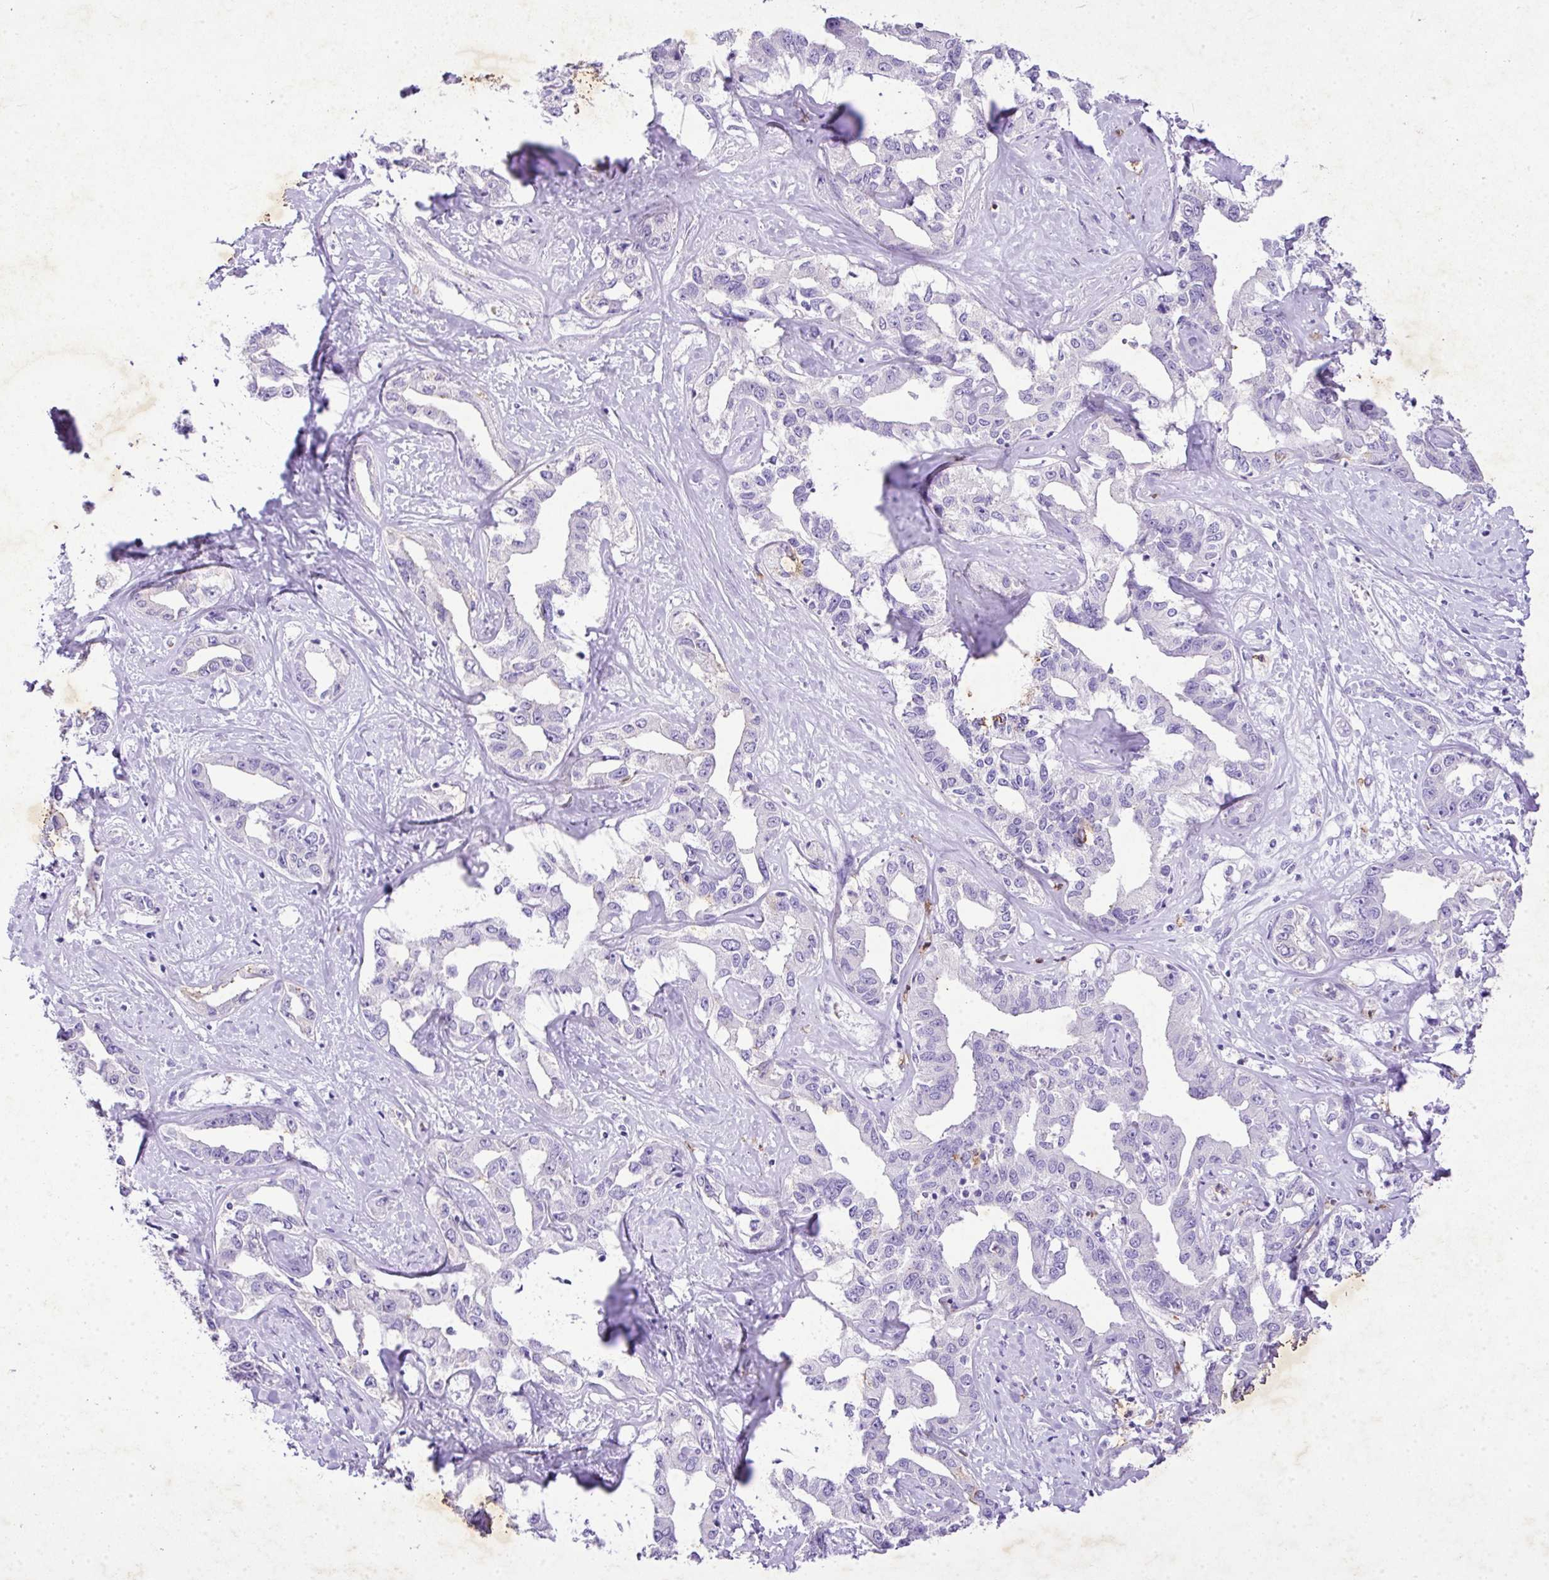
{"staining": {"intensity": "negative", "quantity": "none", "location": "none"}, "tissue": "liver cancer", "cell_type": "Tumor cells", "image_type": "cancer", "snomed": [{"axis": "morphology", "description": "Cholangiocarcinoma"}, {"axis": "topography", "description": "Liver"}], "caption": "High magnification brightfield microscopy of liver cancer (cholangiocarcinoma) stained with DAB (3,3'-diaminobenzidine) (brown) and counterstained with hematoxylin (blue): tumor cells show no significant positivity.", "gene": "KCNJ11", "patient": {"sex": "male", "age": 59}}